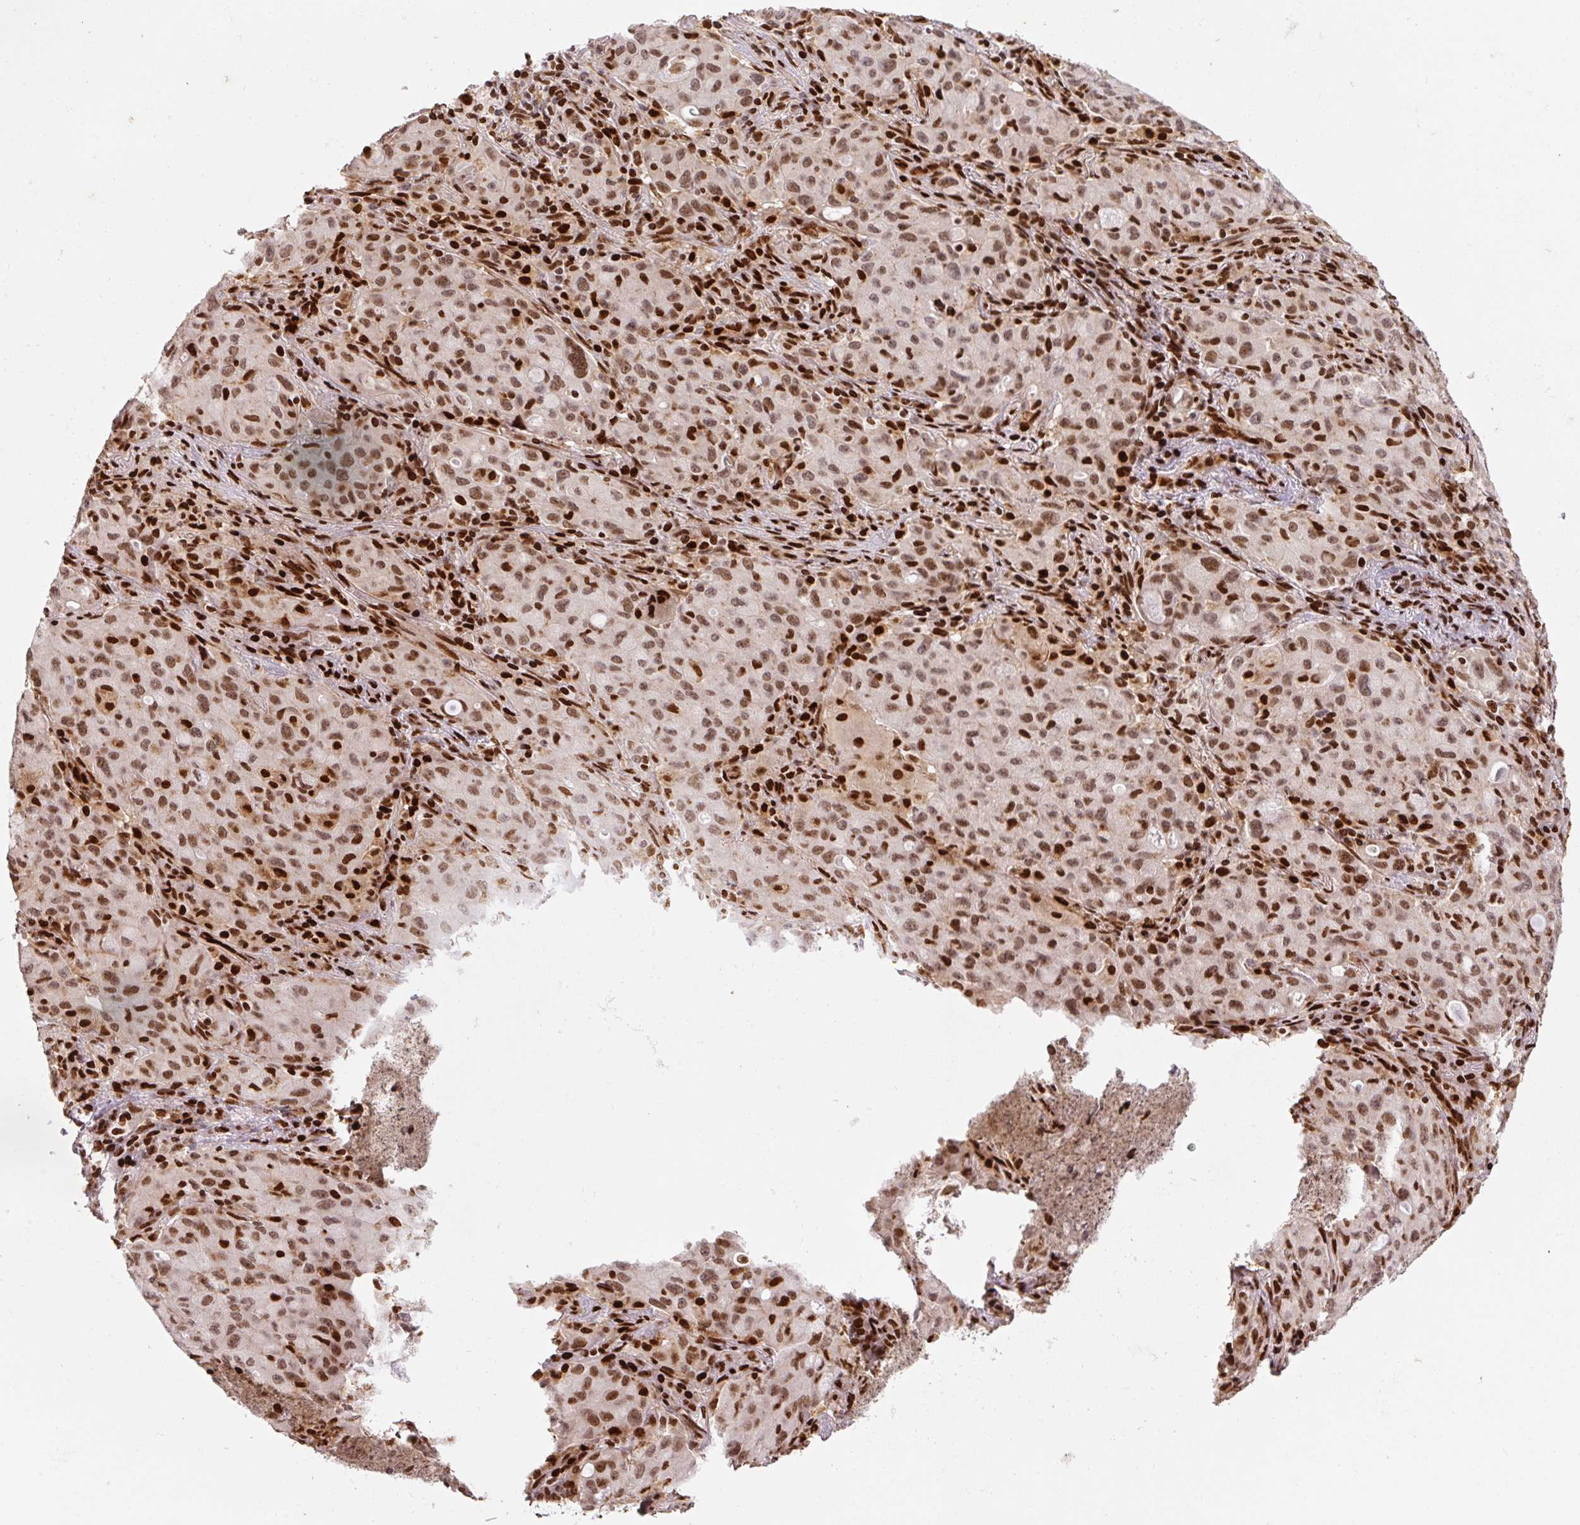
{"staining": {"intensity": "moderate", "quantity": ">75%", "location": "nuclear"}, "tissue": "lung cancer", "cell_type": "Tumor cells", "image_type": "cancer", "snomed": [{"axis": "morphology", "description": "Adenocarcinoma, NOS"}, {"axis": "topography", "description": "Lung"}], "caption": "Immunohistochemical staining of lung cancer demonstrates medium levels of moderate nuclear protein positivity in about >75% of tumor cells.", "gene": "PYDC2", "patient": {"sex": "female", "age": 44}}